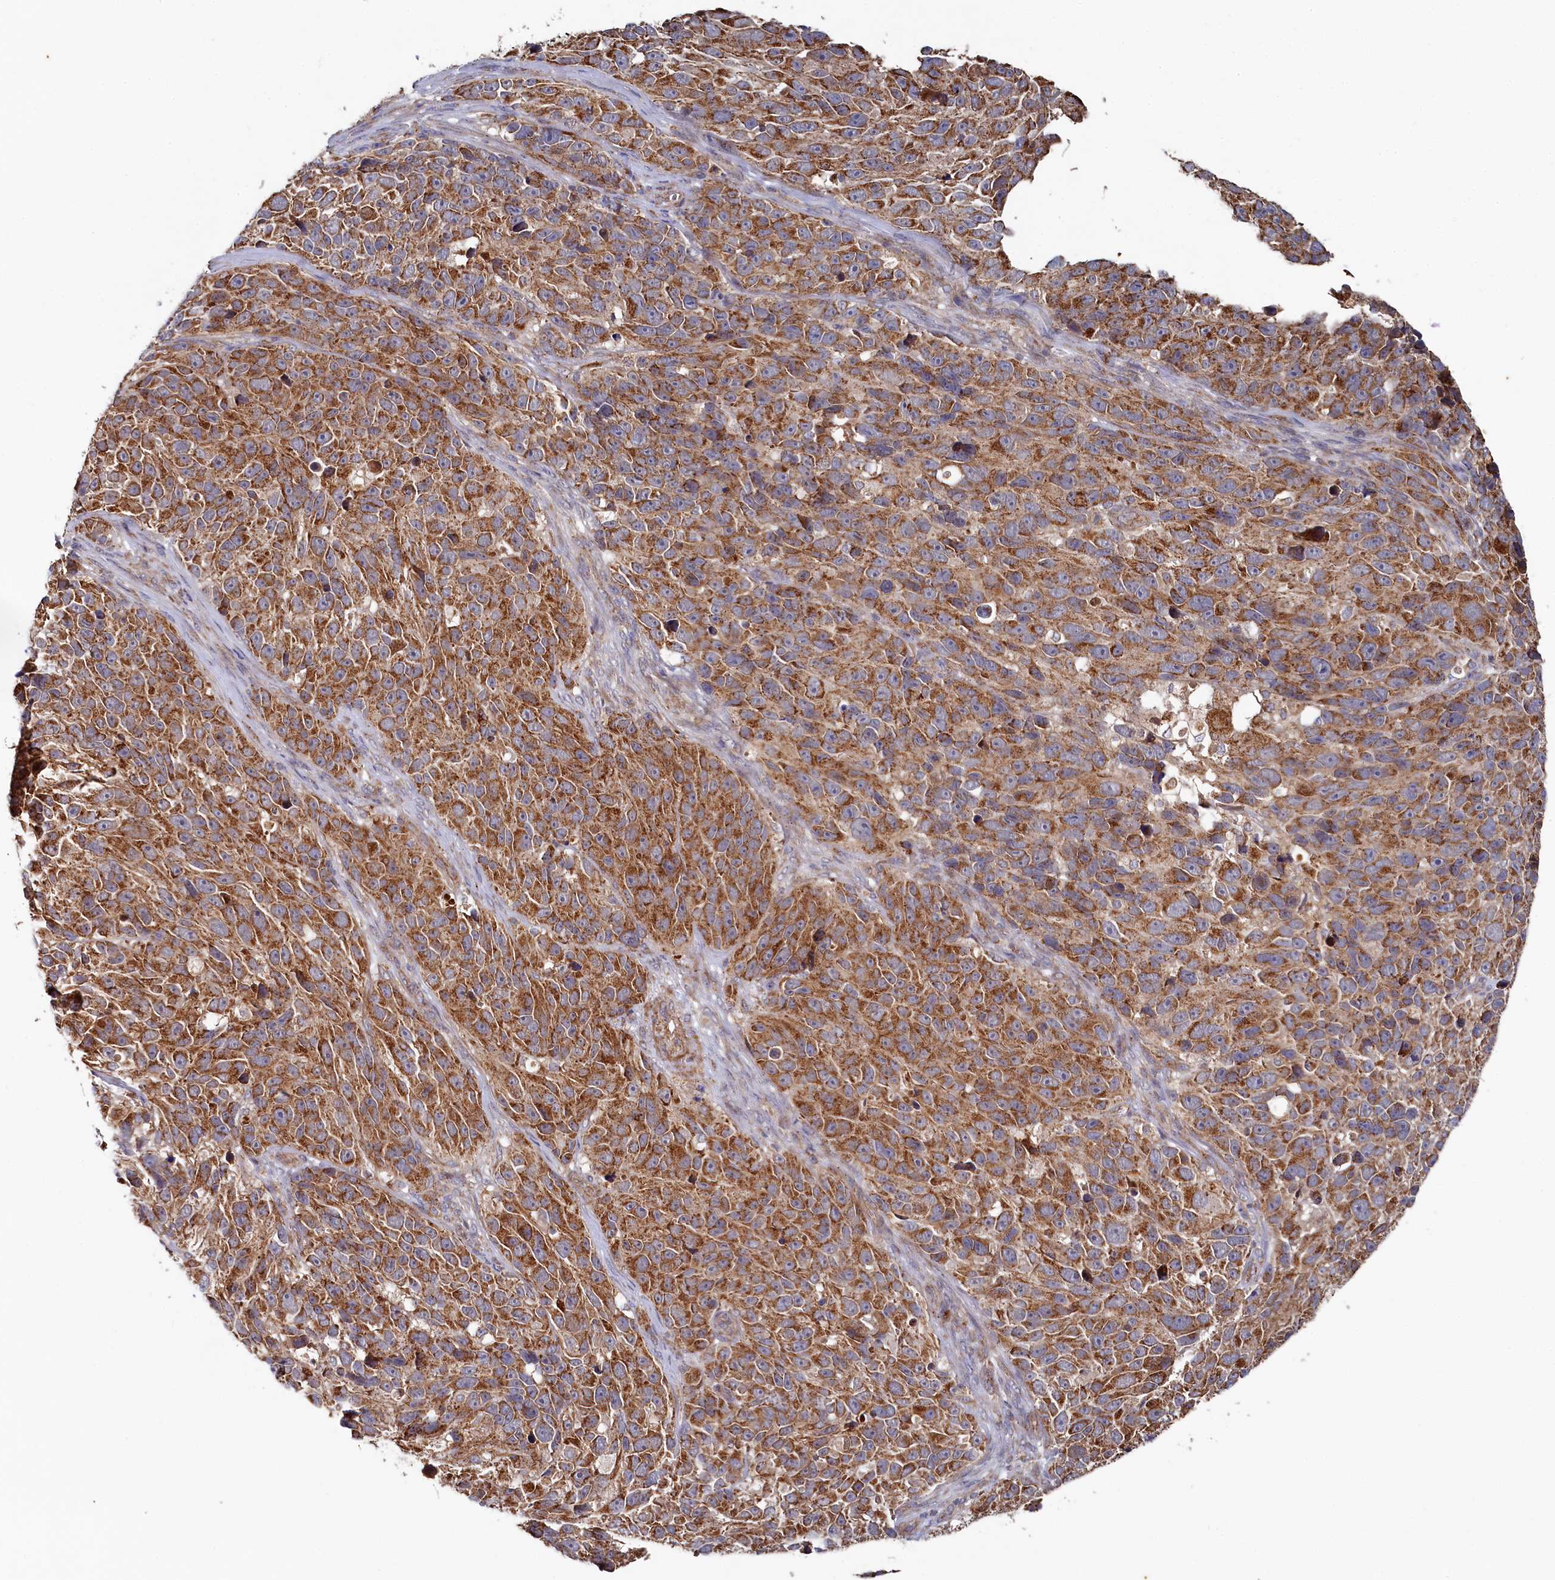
{"staining": {"intensity": "moderate", "quantity": ">75%", "location": "cytoplasmic/membranous"}, "tissue": "melanoma", "cell_type": "Tumor cells", "image_type": "cancer", "snomed": [{"axis": "morphology", "description": "Malignant melanoma, NOS"}, {"axis": "topography", "description": "Skin"}], "caption": "Tumor cells reveal medium levels of moderate cytoplasmic/membranous positivity in about >75% of cells in human malignant melanoma.", "gene": "HAUS2", "patient": {"sex": "male", "age": 84}}